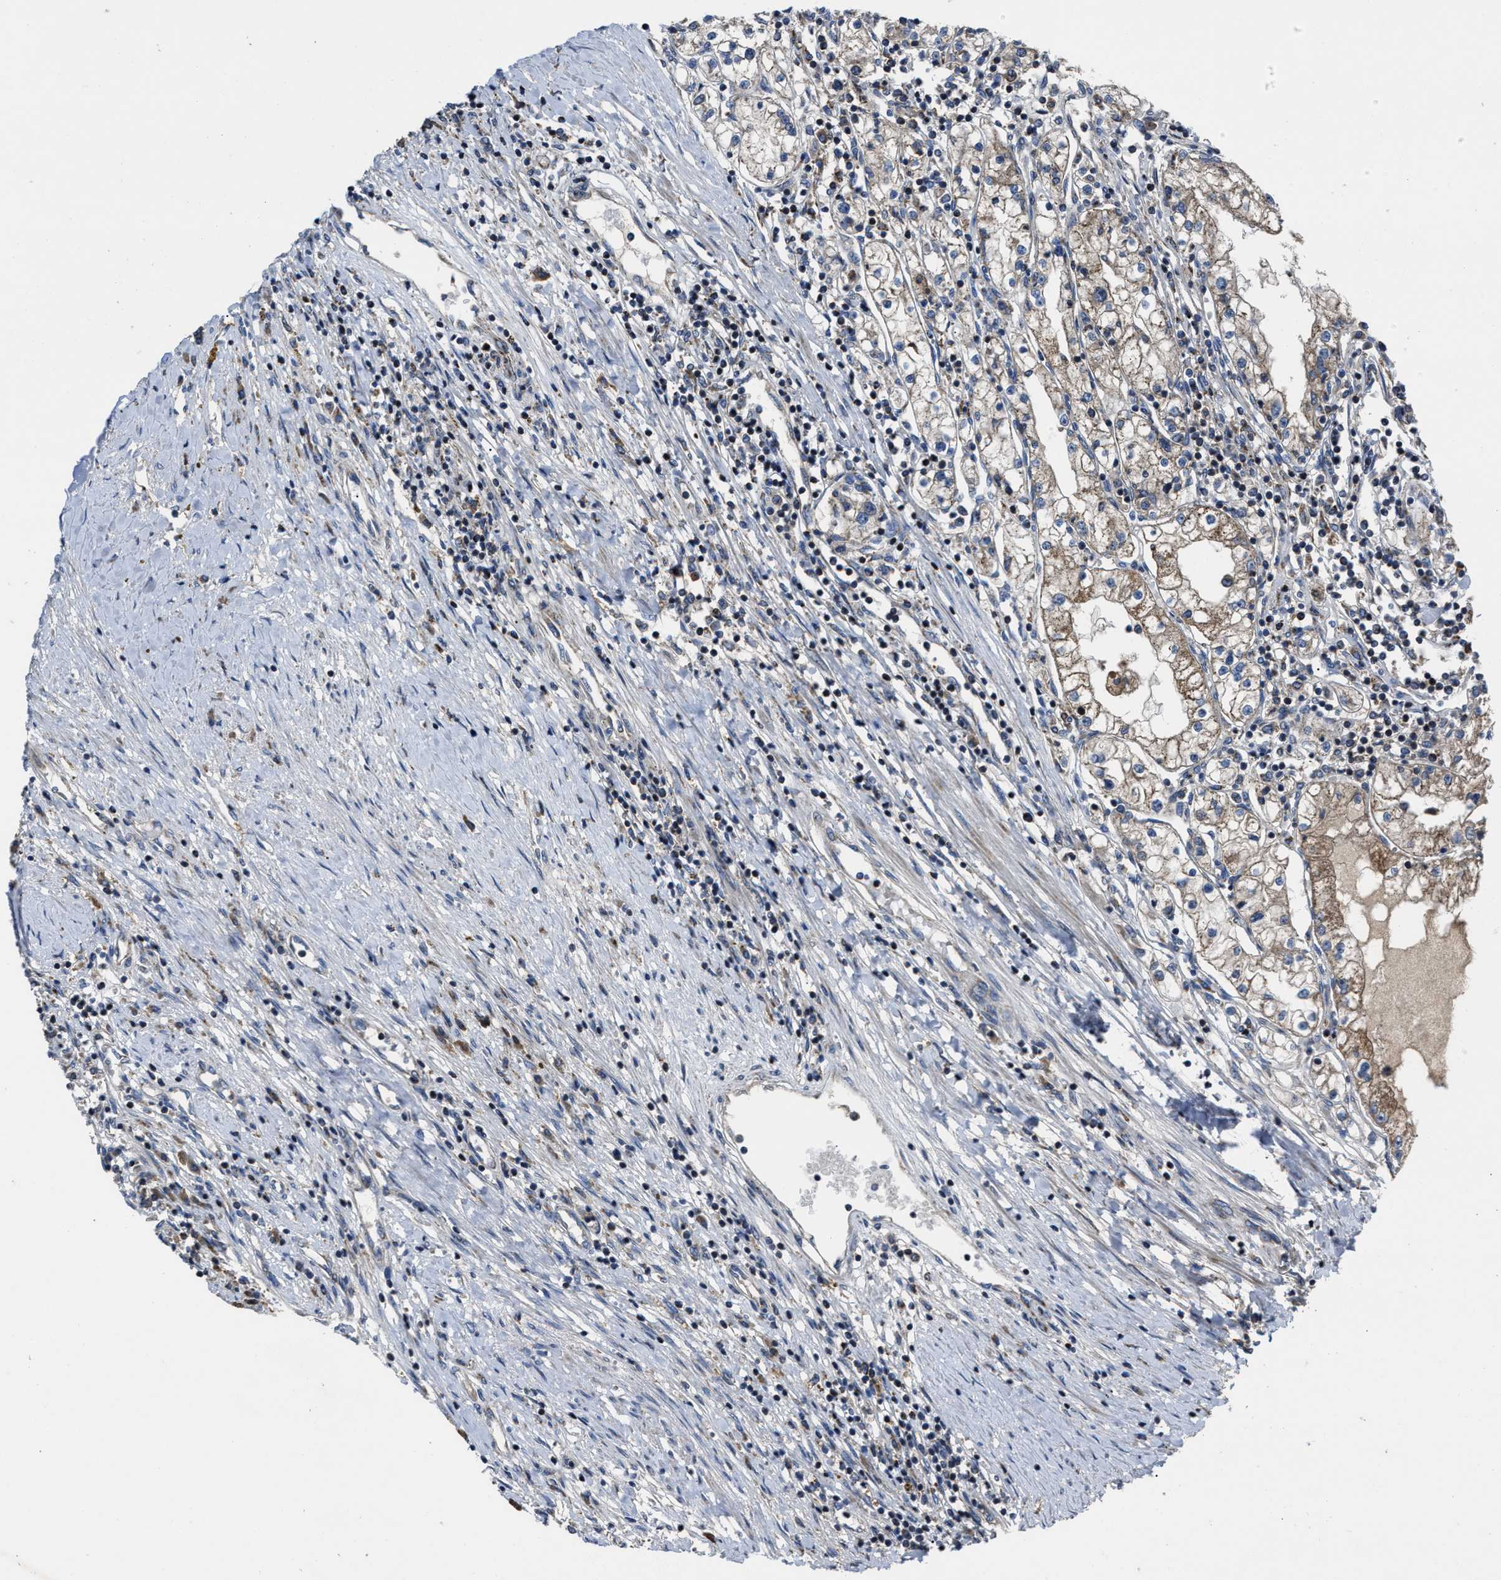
{"staining": {"intensity": "moderate", "quantity": "<25%", "location": "cytoplasmic/membranous"}, "tissue": "renal cancer", "cell_type": "Tumor cells", "image_type": "cancer", "snomed": [{"axis": "morphology", "description": "Adenocarcinoma, NOS"}, {"axis": "topography", "description": "Kidney"}], "caption": "A micrograph of renal cancer (adenocarcinoma) stained for a protein exhibits moderate cytoplasmic/membranous brown staining in tumor cells.", "gene": "PASK", "patient": {"sex": "male", "age": 68}}